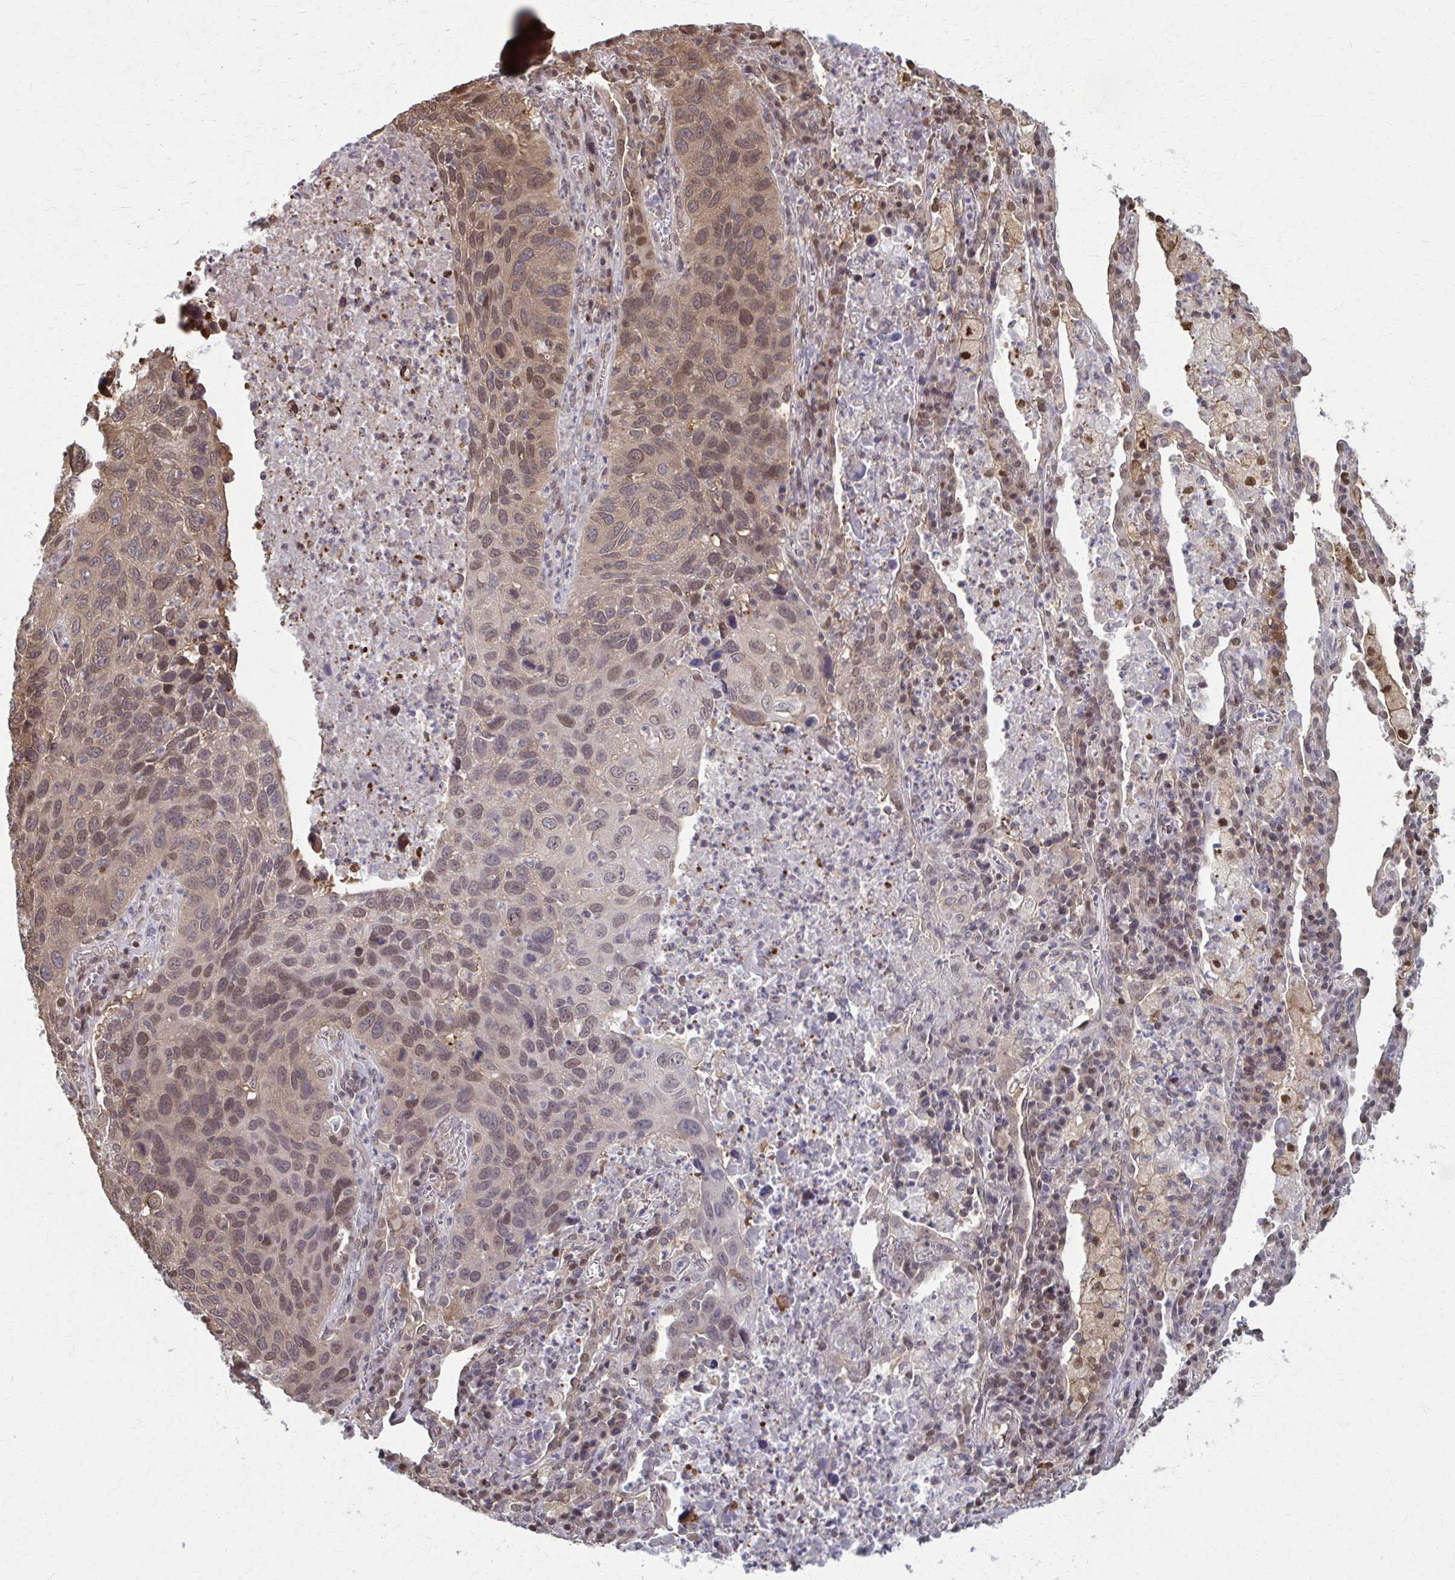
{"staining": {"intensity": "moderate", "quantity": ">75%", "location": "cytoplasmic/membranous,nuclear"}, "tissue": "lung cancer", "cell_type": "Tumor cells", "image_type": "cancer", "snomed": [{"axis": "morphology", "description": "Squamous cell carcinoma, NOS"}, {"axis": "topography", "description": "Lung"}], "caption": "Lung cancer (squamous cell carcinoma) tissue displays moderate cytoplasmic/membranous and nuclear positivity in about >75% of tumor cells, visualized by immunohistochemistry.", "gene": "MDH1", "patient": {"sex": "female", "age": 61}}